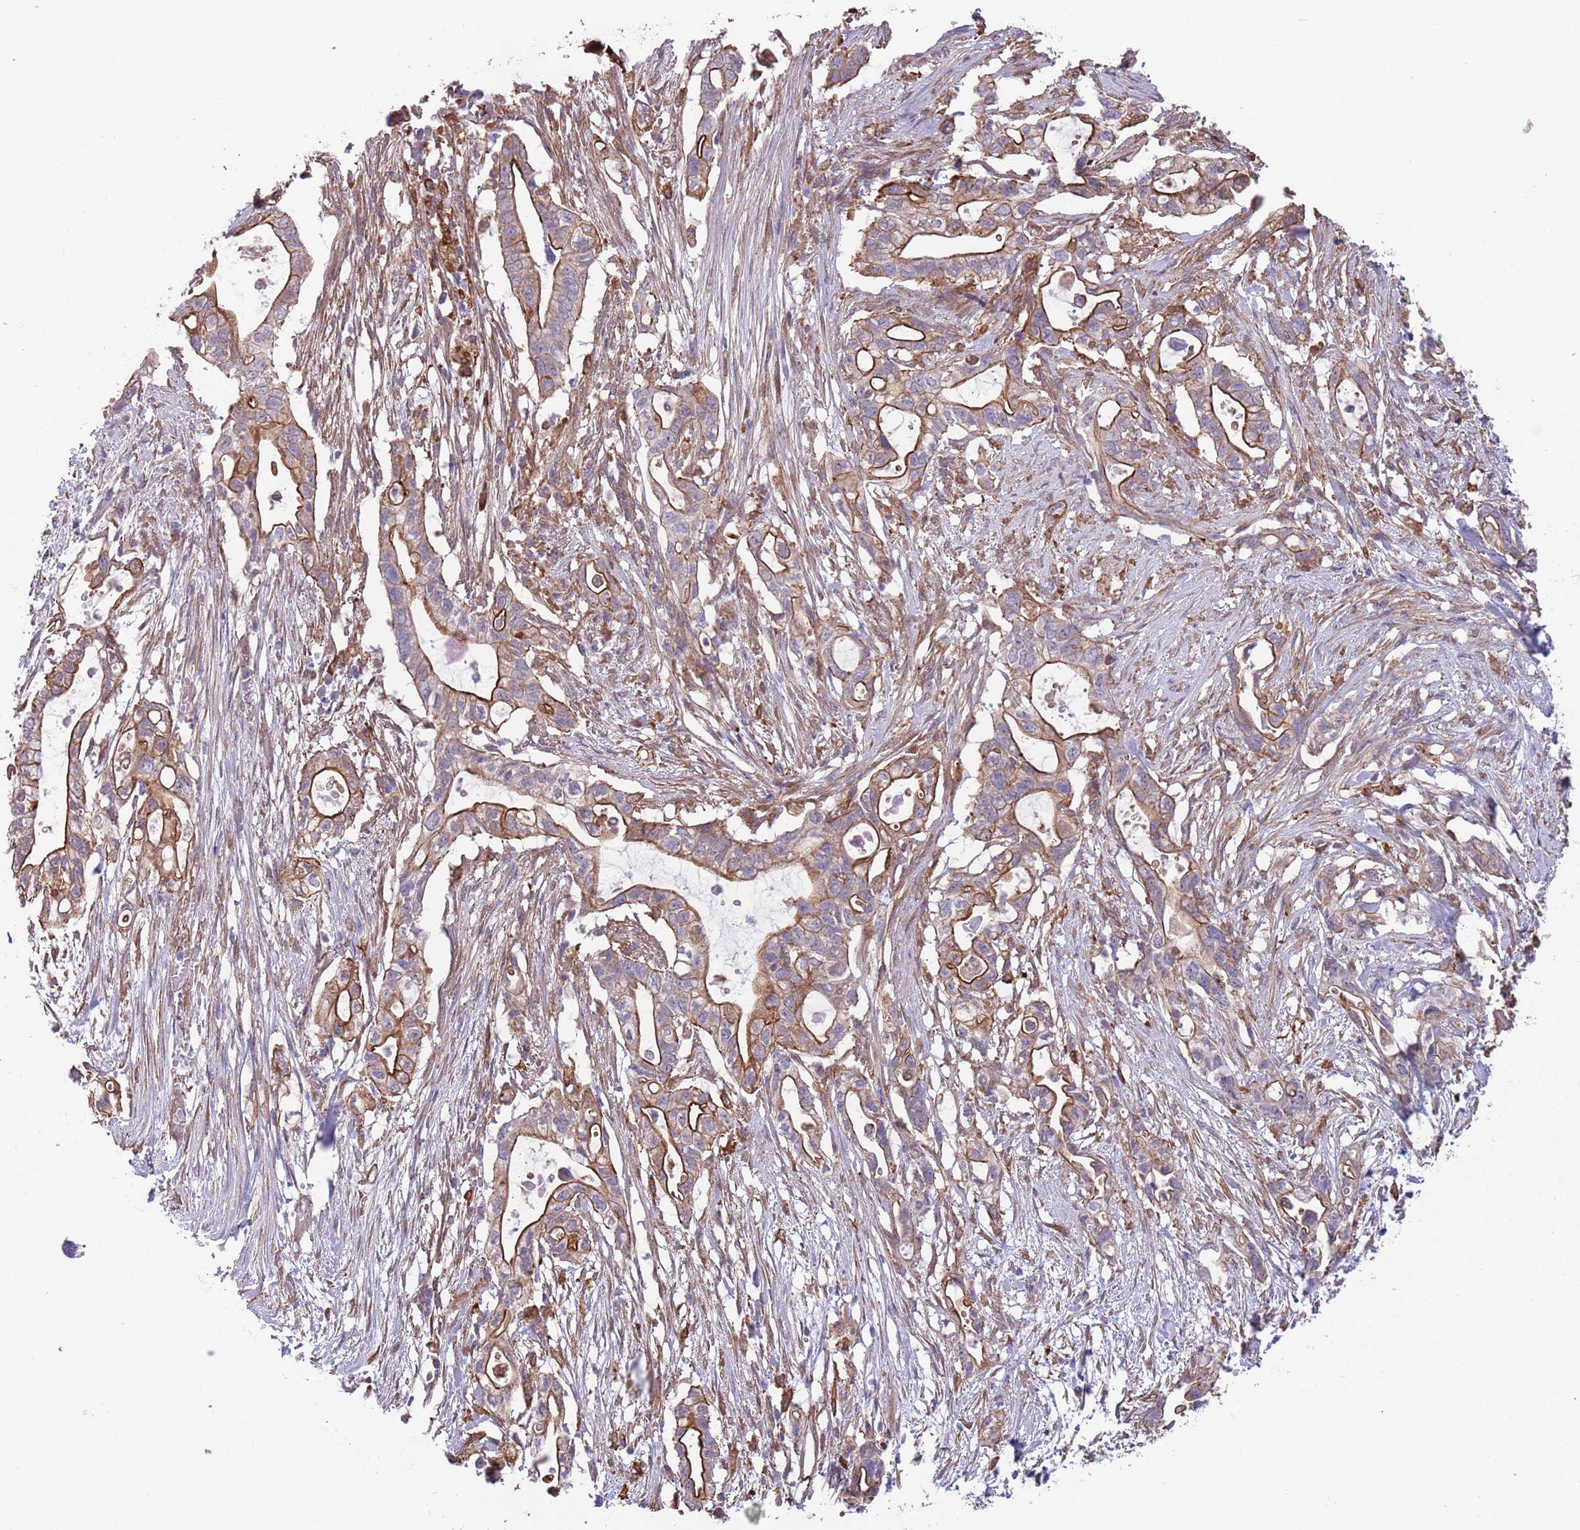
{"staining": {"intensity": "moderate", "quantity": "25%-75%", "location": "cytoplasmic/membranous"}, "tissue": "pancreatic cancer", "cell_type": "Tumor cells", "image_type": "cancer", "snomed": [{"axis": "morphology", "description": "Adenocarcinoma, NOS"}, {"axis": "topography", "description": "Pancreas"}], "caption": "DAB (3,3'-diaminobenzidine) immunohistochemical staining of pancreatic adenocarcinoma exhibits moderate cytoplasmic/membranous protein positivity in about 25%-75% of tumor cells.", "gene": "CREBZF", "patient": {"sex": "female", "age": 72}}